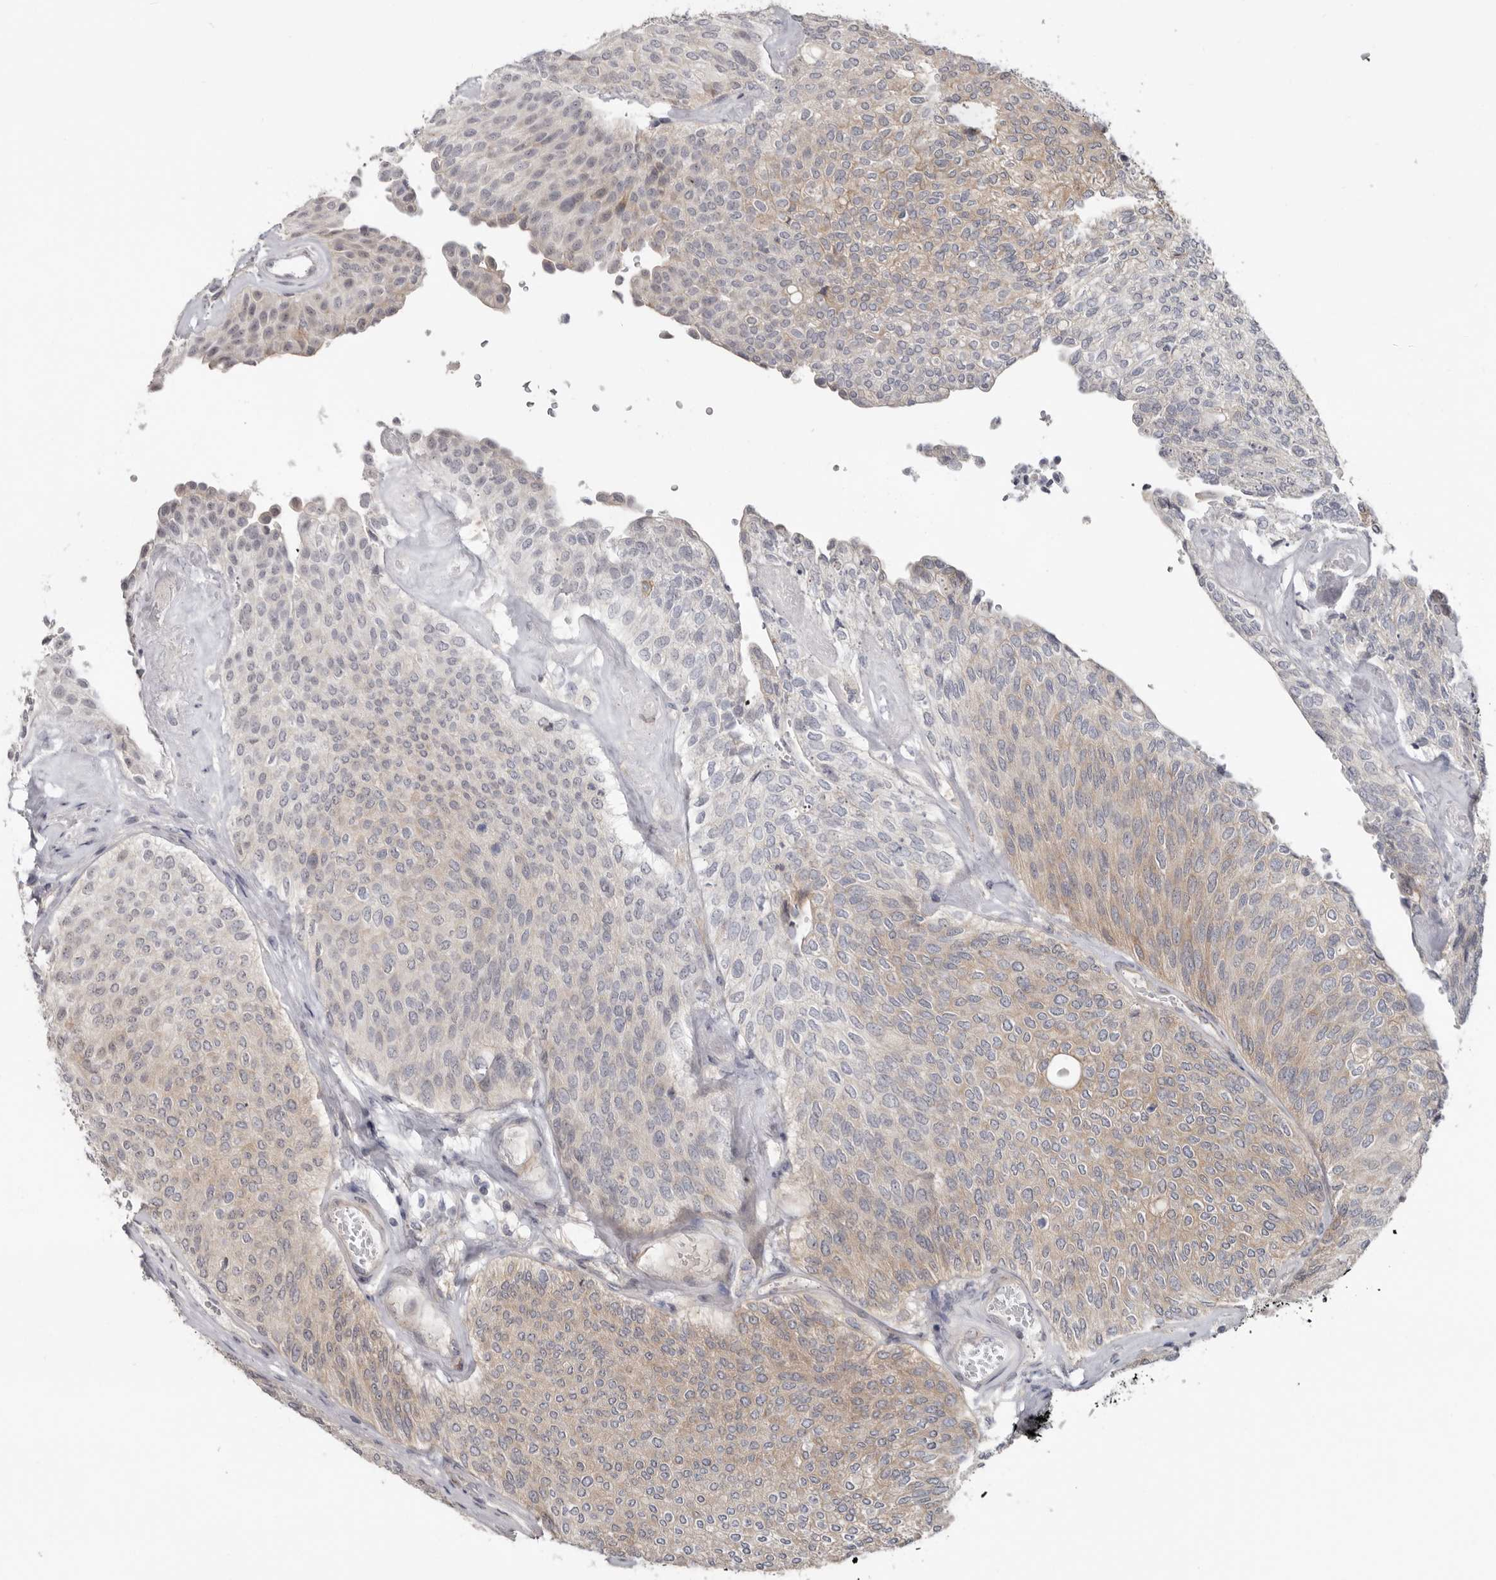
{"staining": {"intensity": "moderate", "quantity": "25%-75%", "location": "cytoplasmic/membranous"}, "tissue": "urothelial cancer", "cell_type": "Tumor cells", "image_type": "cancer", "snomed": [{"axis": "morphology", "description": "Urothelial carcinoma, Low grade"}, {"axis": "topography", "description": "Urinary bladder"}], "caption": "This is a photomicrograph of immunohistochemistry staining of low-grade urothelial carcinoma, which shows moderate positivity in the cytoplasmic/membranous of tumor cells.", "gene": "BAD", "patient": {"sex": "female", "age": 79}}